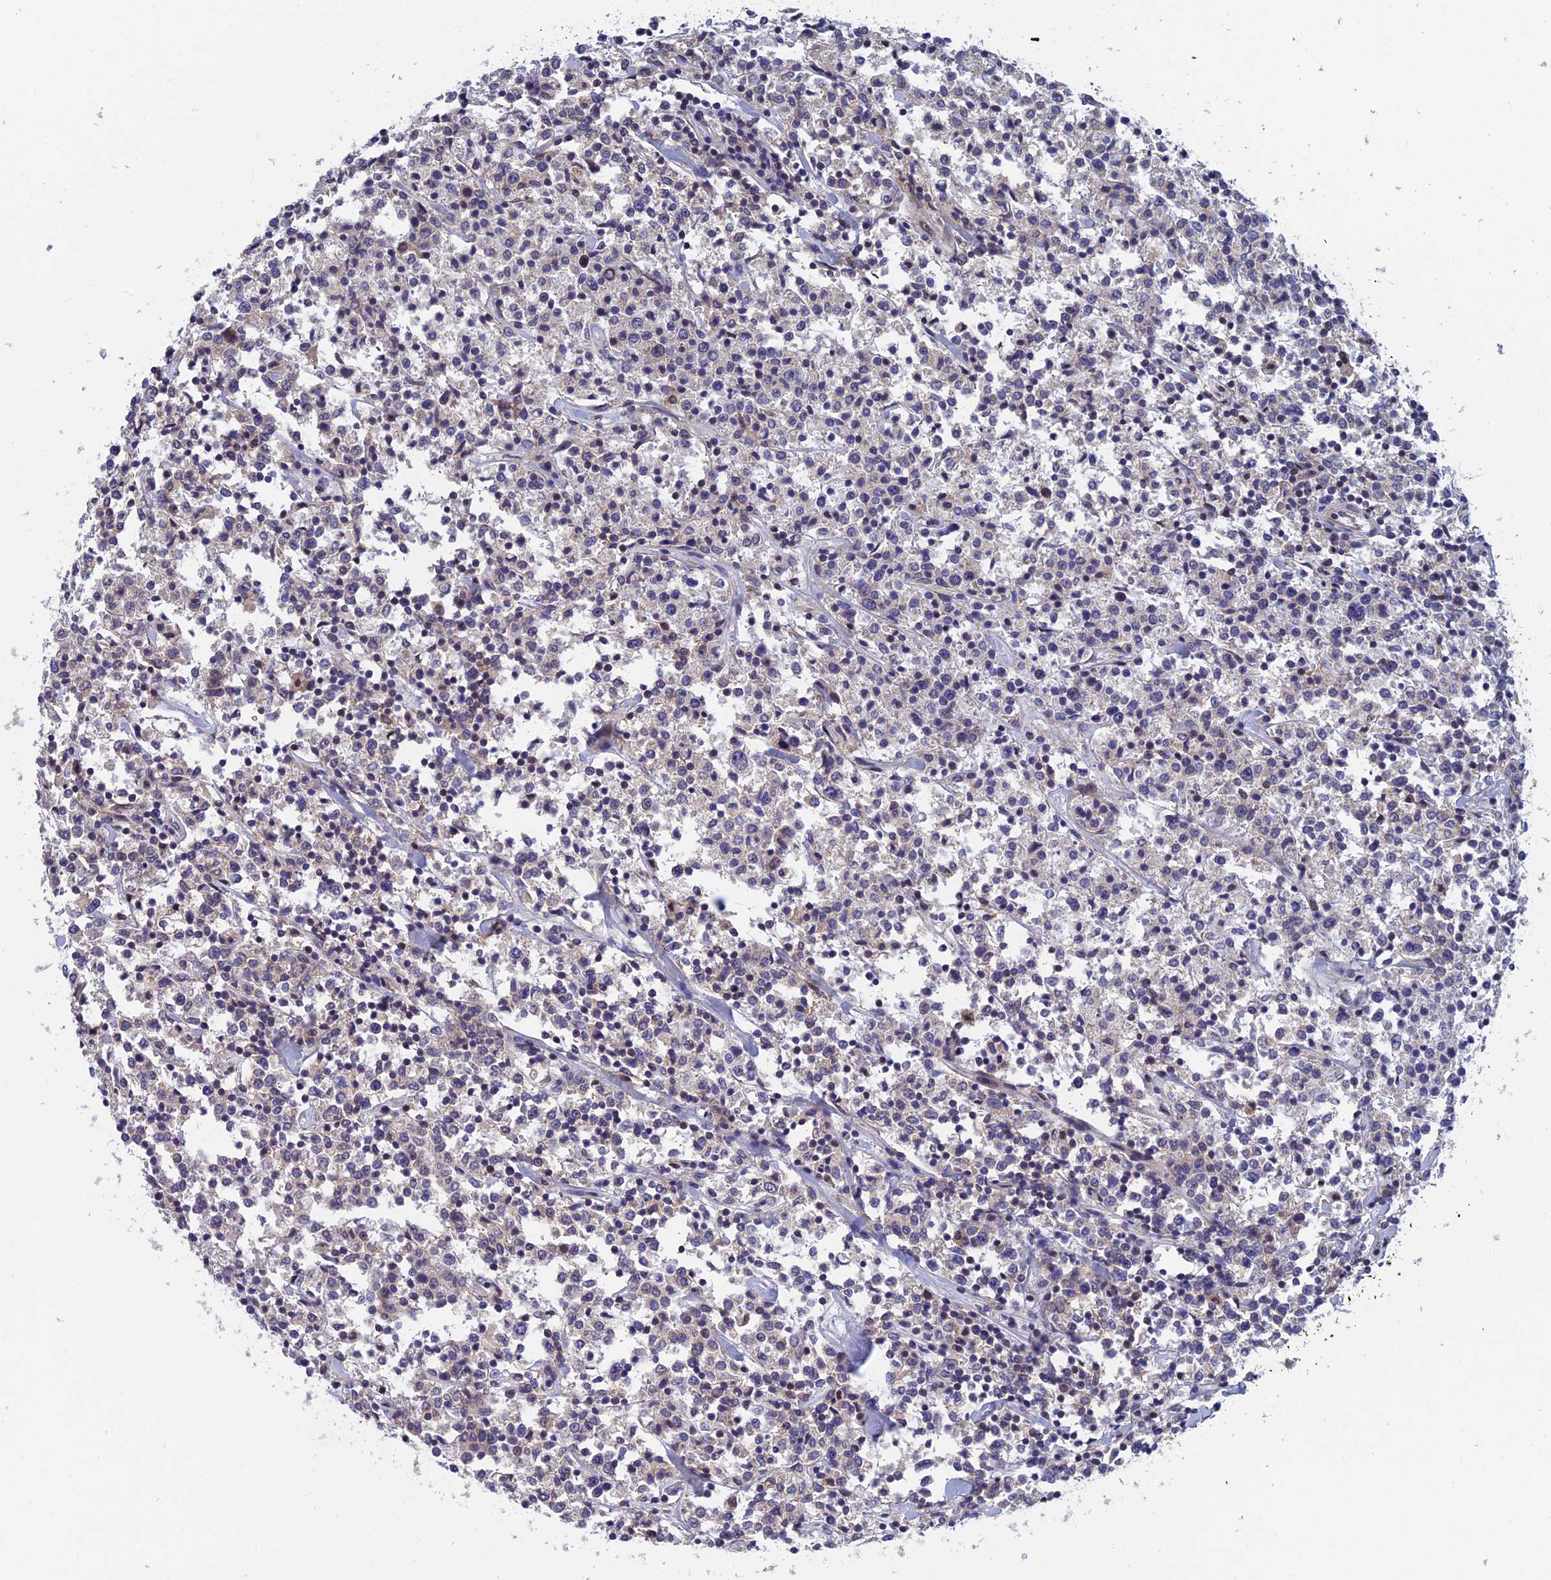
{"staining": {"intensity": "negative", "quantity": "none", "location": "none"}, "tissue": "lymphoma", "cell_type": "Tumor cells", "image_type": "cancer", "snomed": [{"axis": "morphology", "description": "Malignant lymphoma, non-Hodgkin's type, Low grade"}, {"axis": "topography", "description": "Small intestine"}], "caption": "Immunohistochemistry (IHC) photomicrograph of human malignant lymphoma, non-Hodgkin's type (low-grade) stained for a protein (brown), which shows no expression in tumor cells.", "gene": "USP37", "patient": {"sex": "female", "age": 59}}